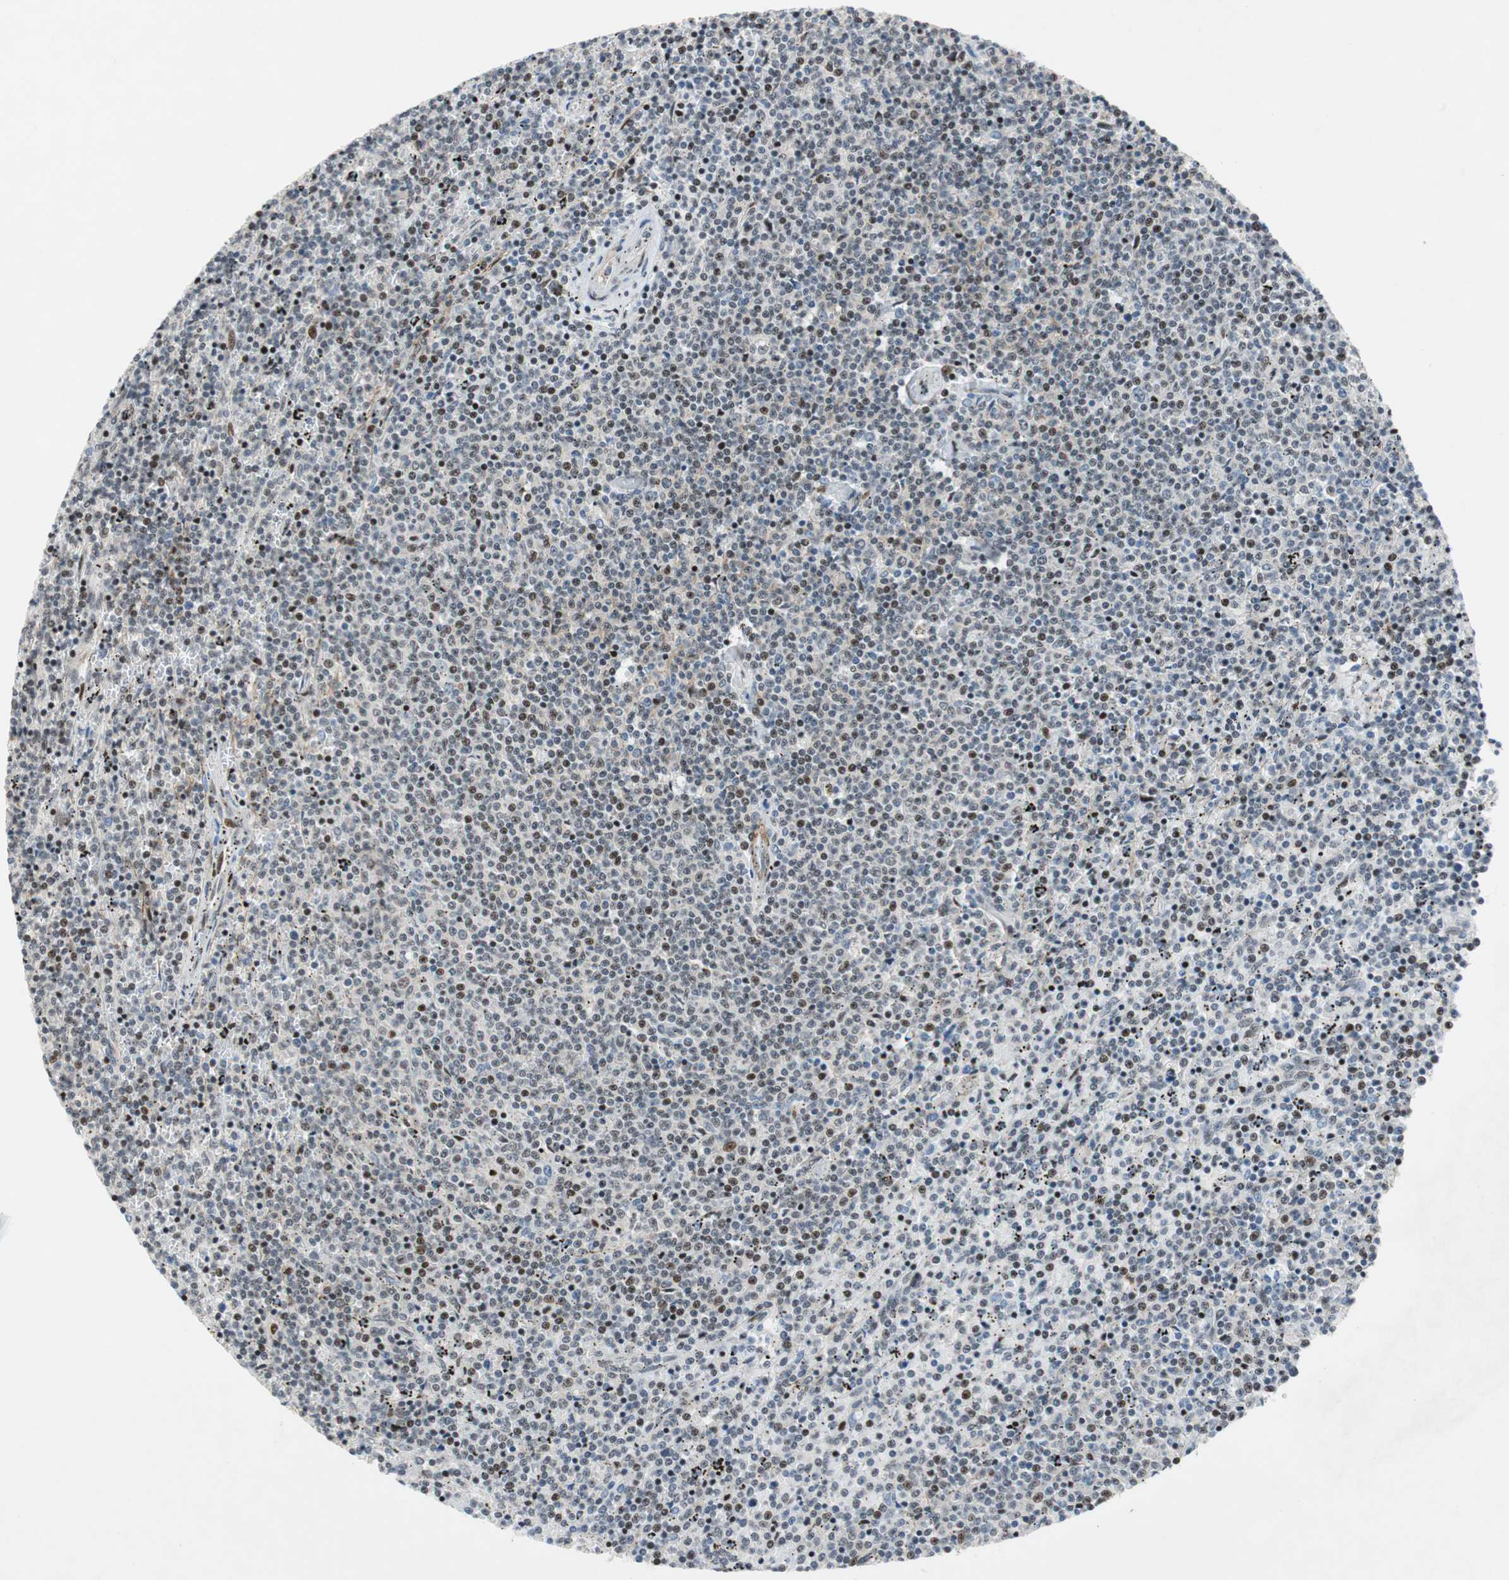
{"staining": {"intensity": "moderate", "quantity": "<25%", "location": "nuclear"}, "tissue": "lymphoma", "cell_type": "Tumor cells", "image_type": "cancer", "snomed": [{"axis": "morphology", "description": "Malignant lymphoma, non-Hodgkin's type, Low grade"}, {"axis": "topography", "description": "Spleen"}], "caption": "Immunohistochemistry photomicrograph of malignant lymphoma, non-Hodgkin's type (low-grade) stained for a protein (brown), which displays low levels of moderate nuclear staining in approximately <25% of tumor cells.", "gene": "FBXO44", "patient": {"sex": "female", "age": 50}}